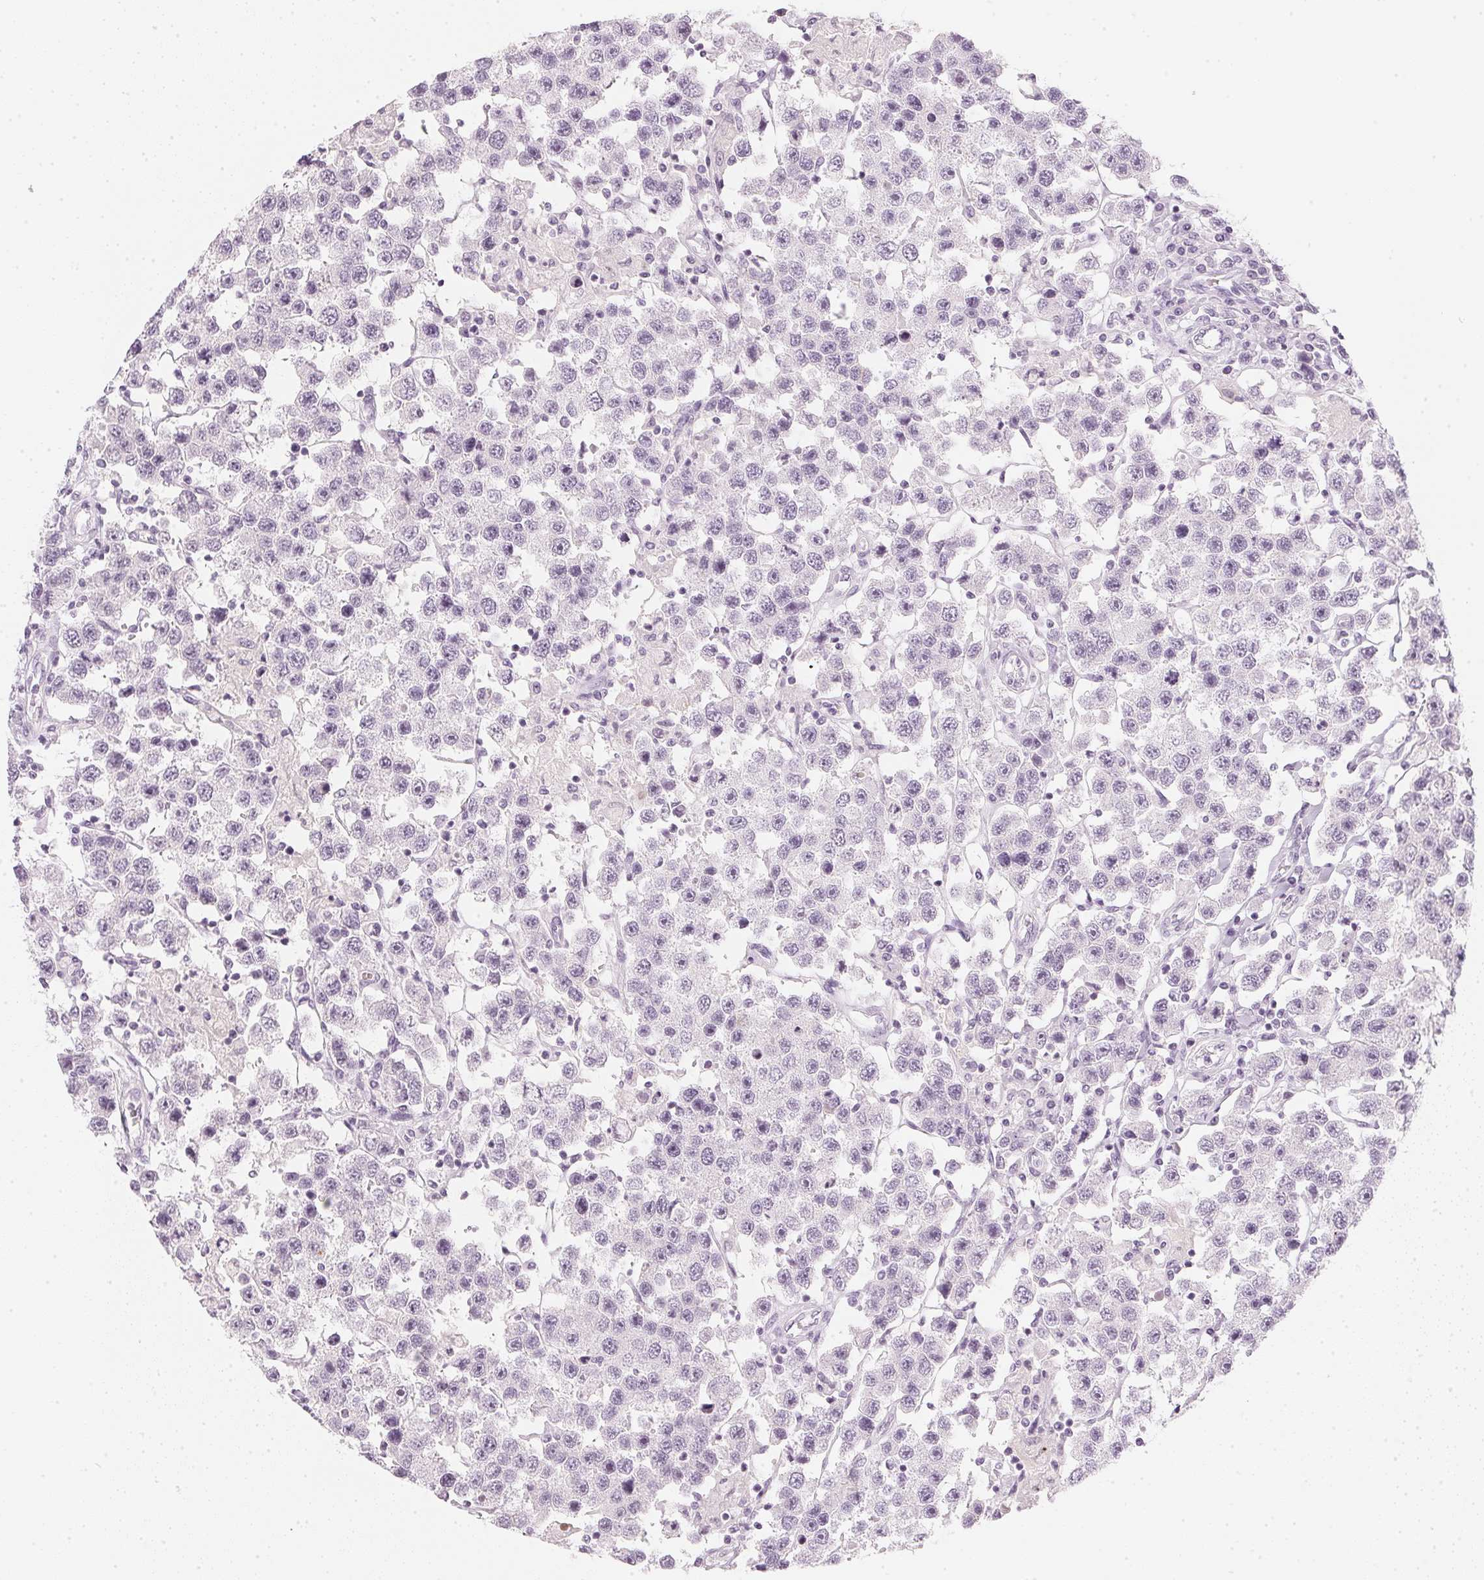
{"staining": {"intensity": "negative", "quantity": "none", "location": "none"}, "tissue": "testis cancer", "cell_type": "Tumor cells", "image_type": "cancer", "snomed": [{"axis": "morphology", "description": "Seminoma, NOS"}, {"axis": "topography", "description": "Testis"}], "caption": "The immunohistochemistry (IHC) photomicrograph has no significant expression in tumor cells of testis cancer (seminoma) tissue. (Stains: DAB immunohistochemistry (IHC) with hematoxylin counter stain, Microscopy: brightfield microscopy at high magnification).", "gene": "CHST4", "patient": {"sex": "male", "age": 45}}